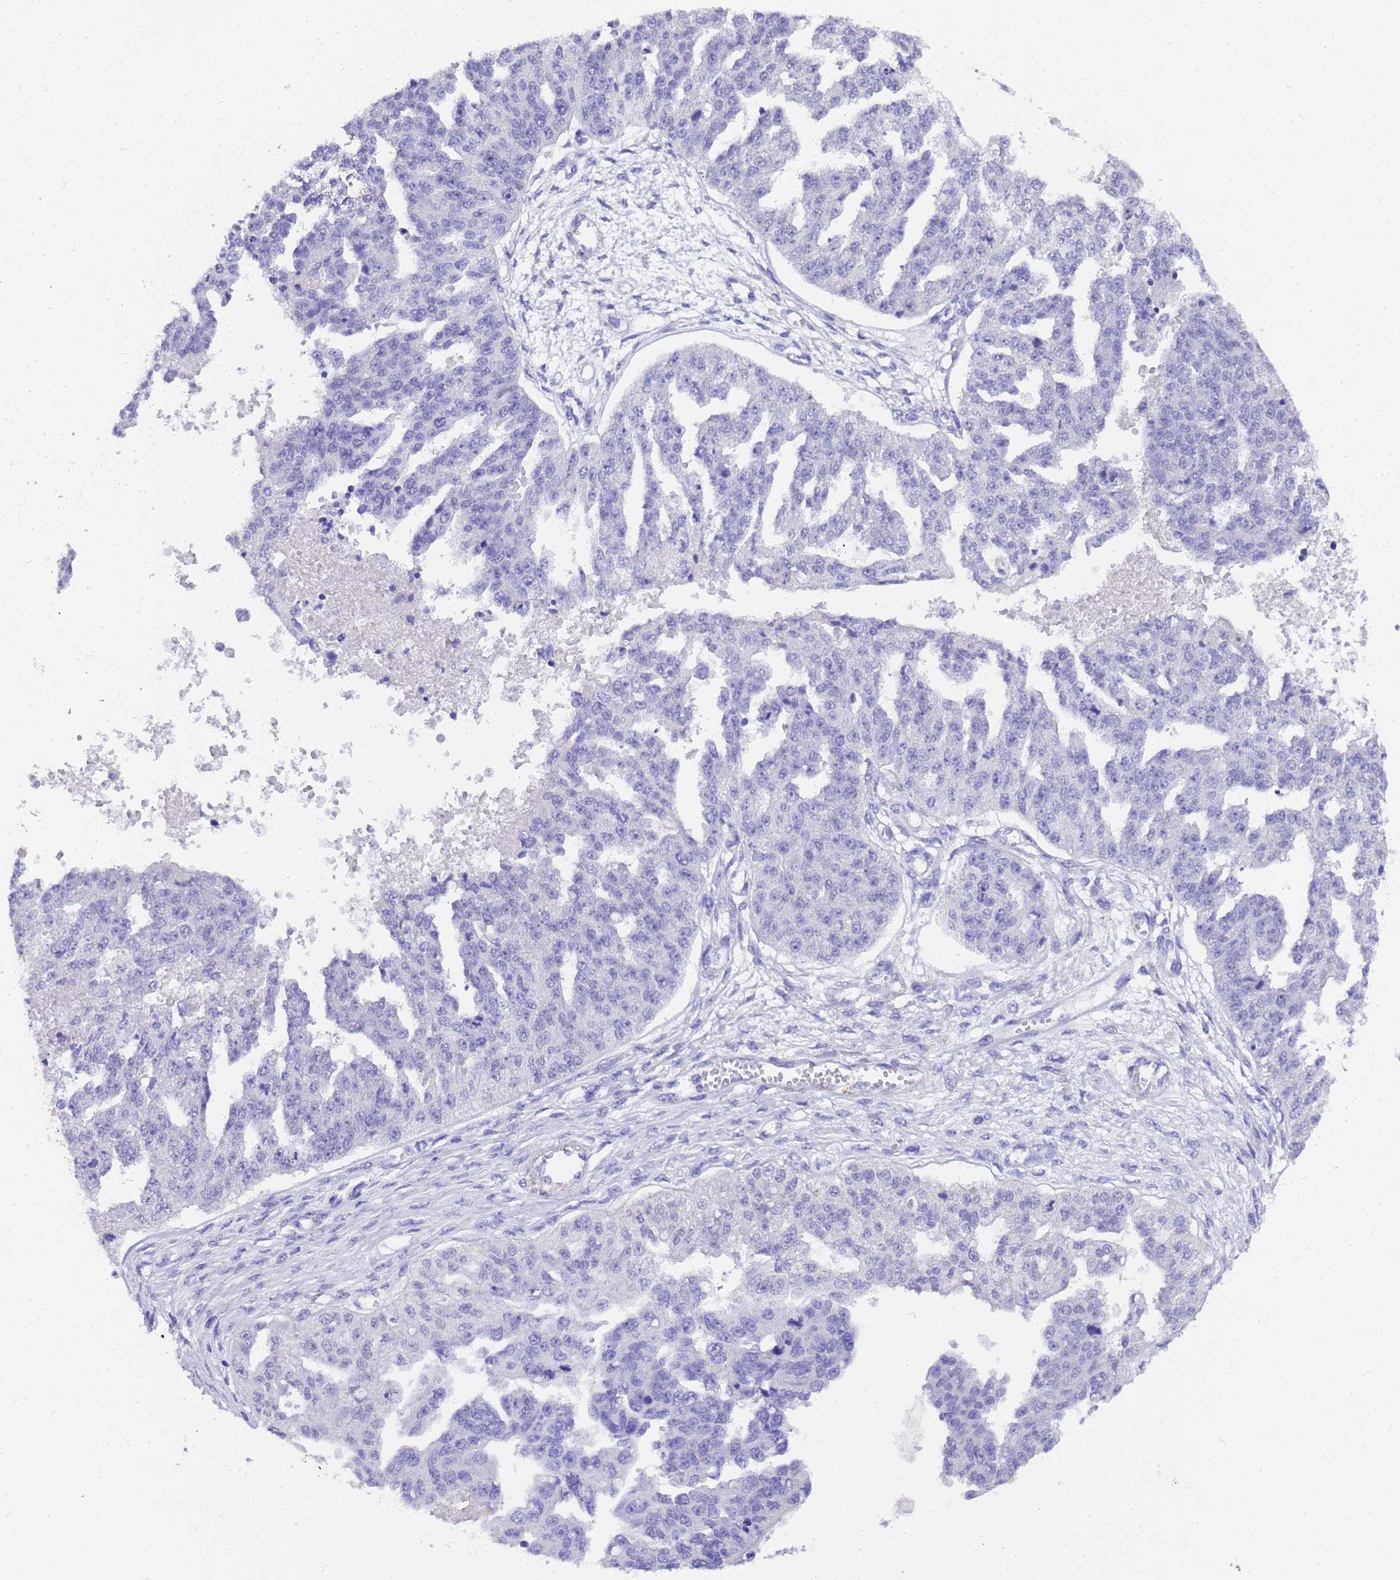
{"staining": {"intensity": "negative", "quantity": "none", "location": "none"}, "tissue": "ovarian cancer", "cell_type": "Tumor cells", "image_type": "cancer", "snomed": [{"axis": "morphology", "description": "Cystadenocarcinoma, serous, NOS"}, {"axis": "topography", "description": "Ovary"}], "caption": "Photomicrograph shows no significant protein staining in tumor cells of ovarian cancer.", "gene": "HSPB6", "patient": {"sex": "female", "age": 58}}